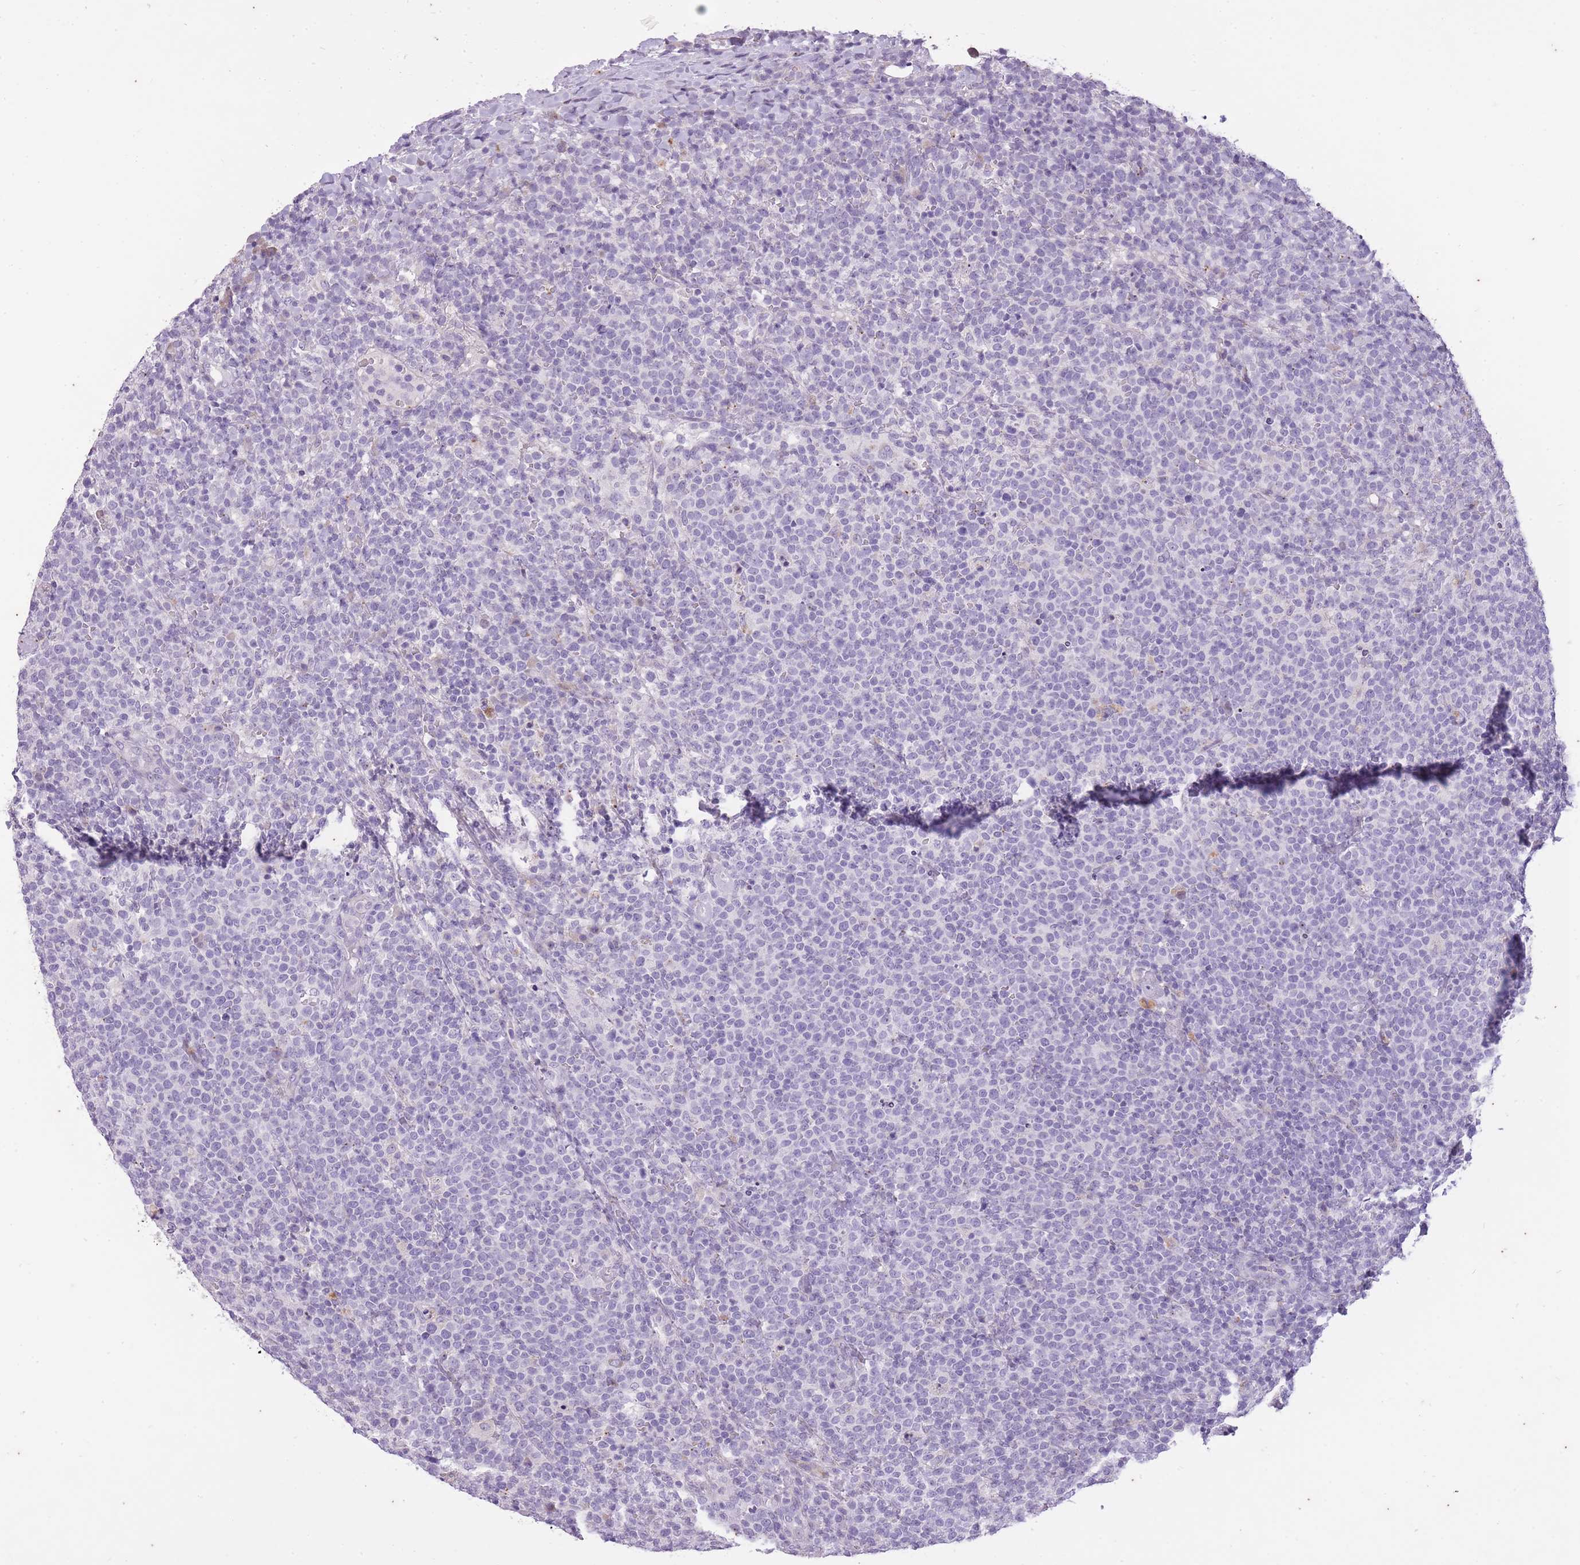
{"staining": {"intensity": "negative", "quantity": "none", "location": "none"}, "tissue": "lymphoma", "cell_type": "Tumor cells", "image_type": "cancer", "snomed": [{"axis": "morphology", "description": "Malignant lymphoma, non-Hodgkin's type, High grade"}, {"axis": "topography", "description": "Lymph node"}], "caption": "This is a image of IHC staining of lymphoma, which shows no staining in tumor cells.", "gene": "CNTNAP3", "patient": {"sex": "male", "age": 61}}